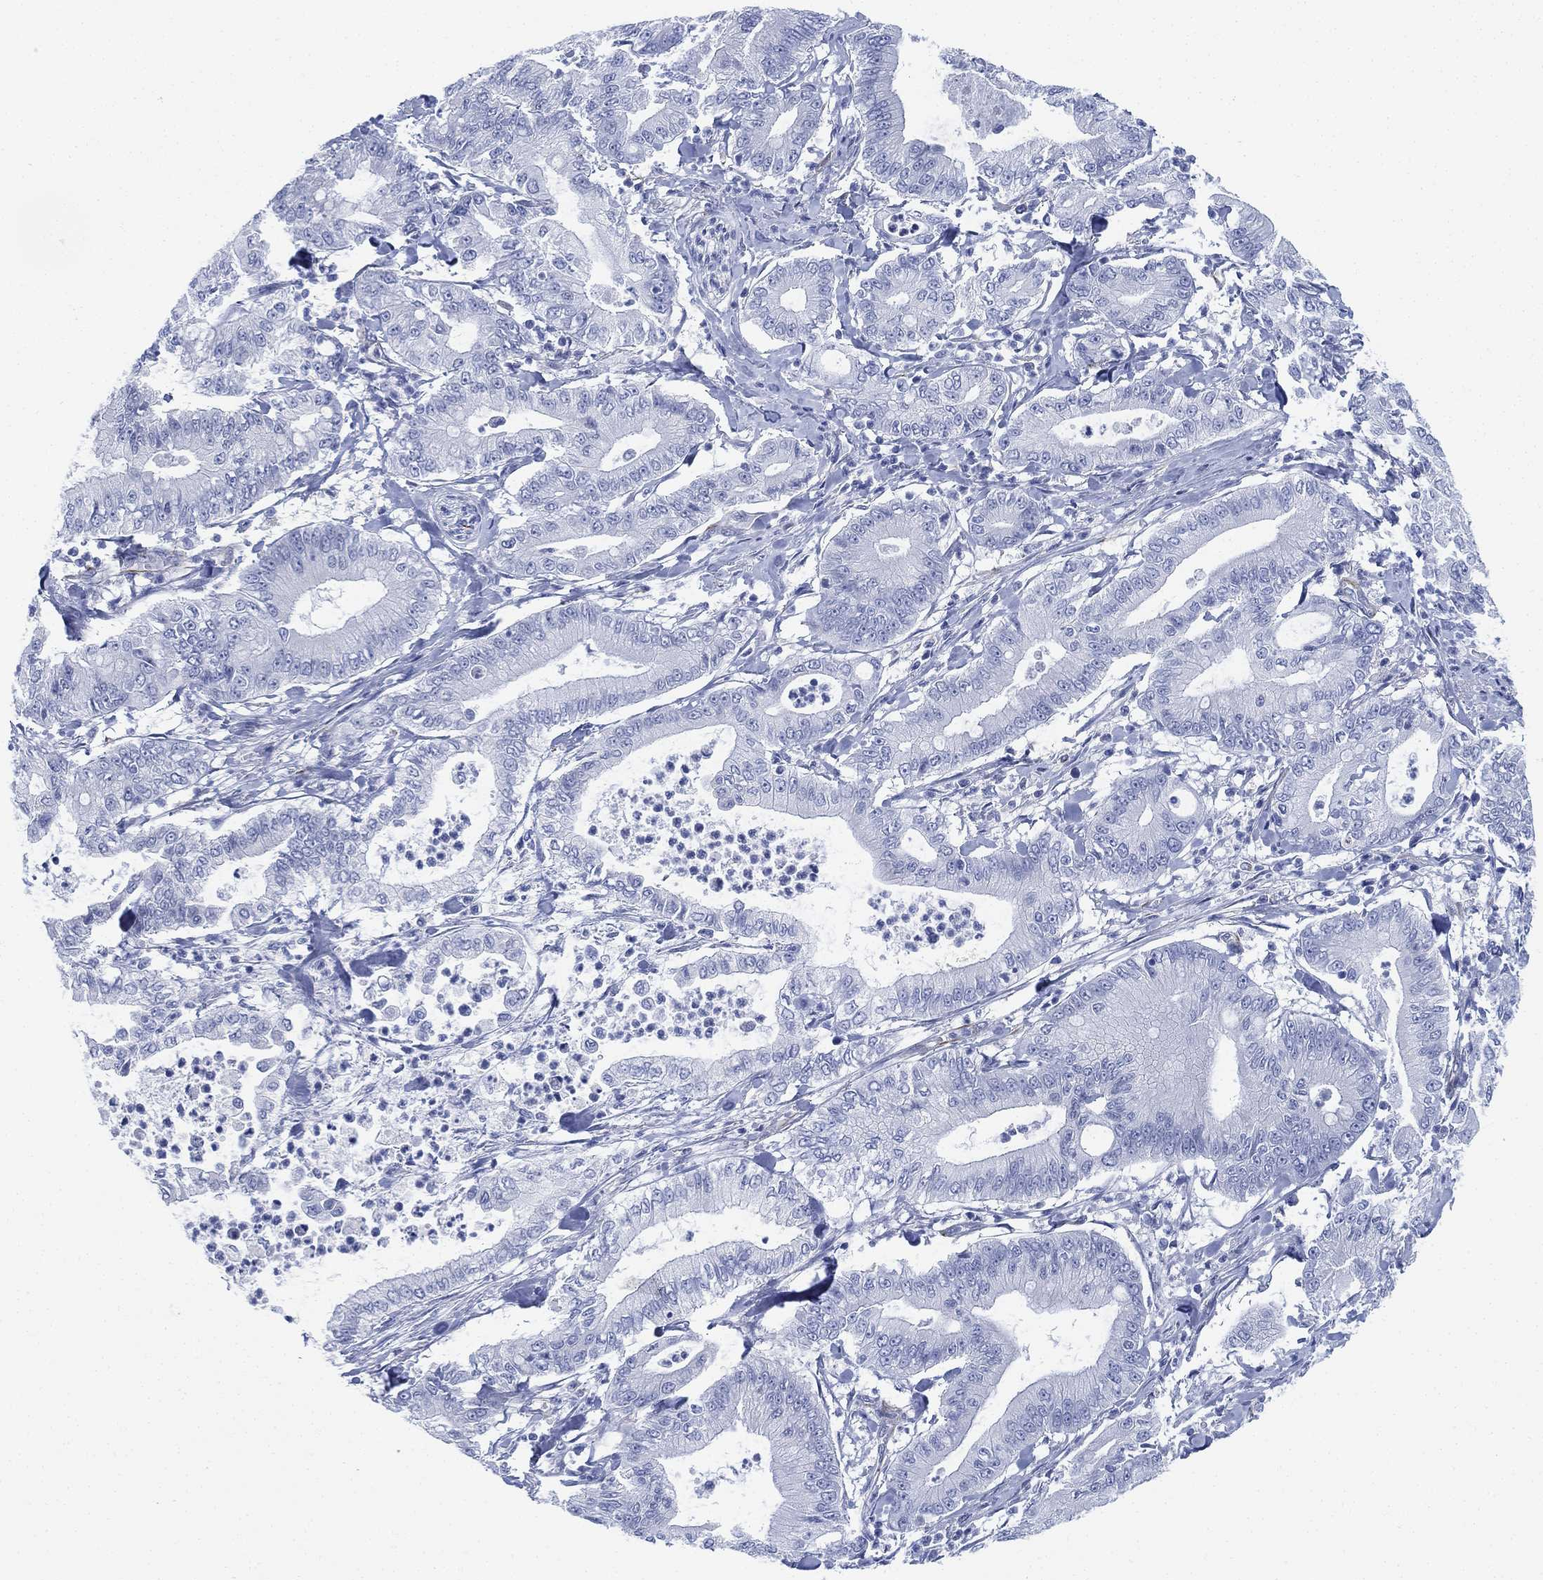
{"staining": {"intensity": "negative", "quantity": "none", "location": "none"}, "tissue": "pancreatic cancer", "cell_type": "Tumor cells", "image_type": "cancer", "snomed": [{"axis": "morphology", "description": "Adenocarcinoma, NOS"}, {"axis": "topography", "description": "Pancreas"}], "caption": "Immunohistochemical staining of human pancreatic cancer (adenocarcinoma) demonstrates no significant expression in tumor cells. (DAB (3,3'-diaminobenzidine) immunohistochemistry visualized using brightfield microscopy, high magnification).", "gene": "PSKH2", "patient": {"sex": "male", "age": 71}}